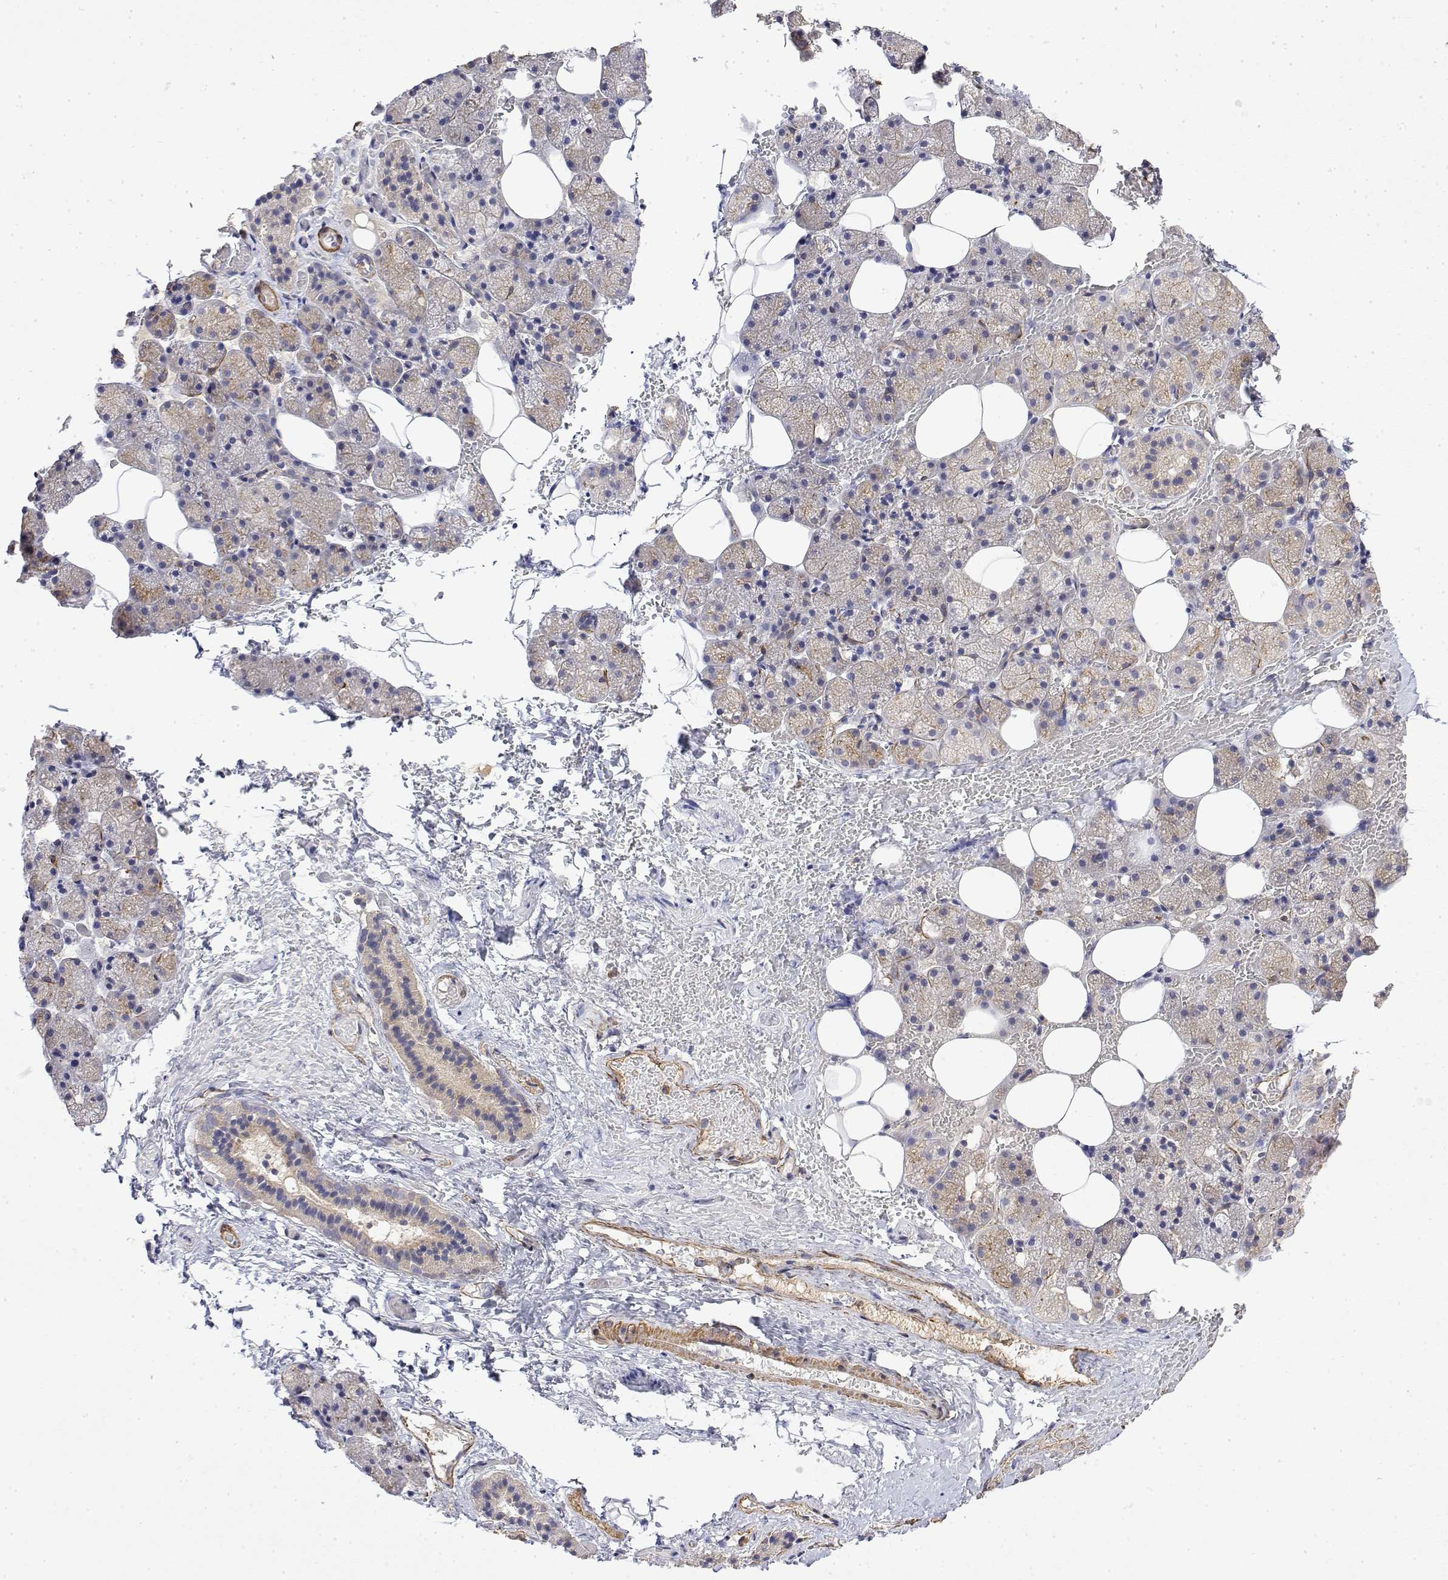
{"staining": {"intensity": "moderate", "quantity": "25%-75%", "location": "cytoplasmic/membranous"}, "tissue": "salivary gland", "cell_type": "Glandular cells", "image_type": "normal", "snomed": [{"axis": "morphology", "description": "Normal tissue, NOS"}, {"axis": "topography", "description": "Salivary gland"}, {"axis": "topography", "description": "Peripheral nerve tissue"}], "caption": "Salivary gland stained with a brown dye demonstrates moderate cytoplasmic/membranous positive staining in approximately 25%-75% of glandular cells.", "gene": "SOWAHD", "patient": {"sex": "male", "age": 38}}